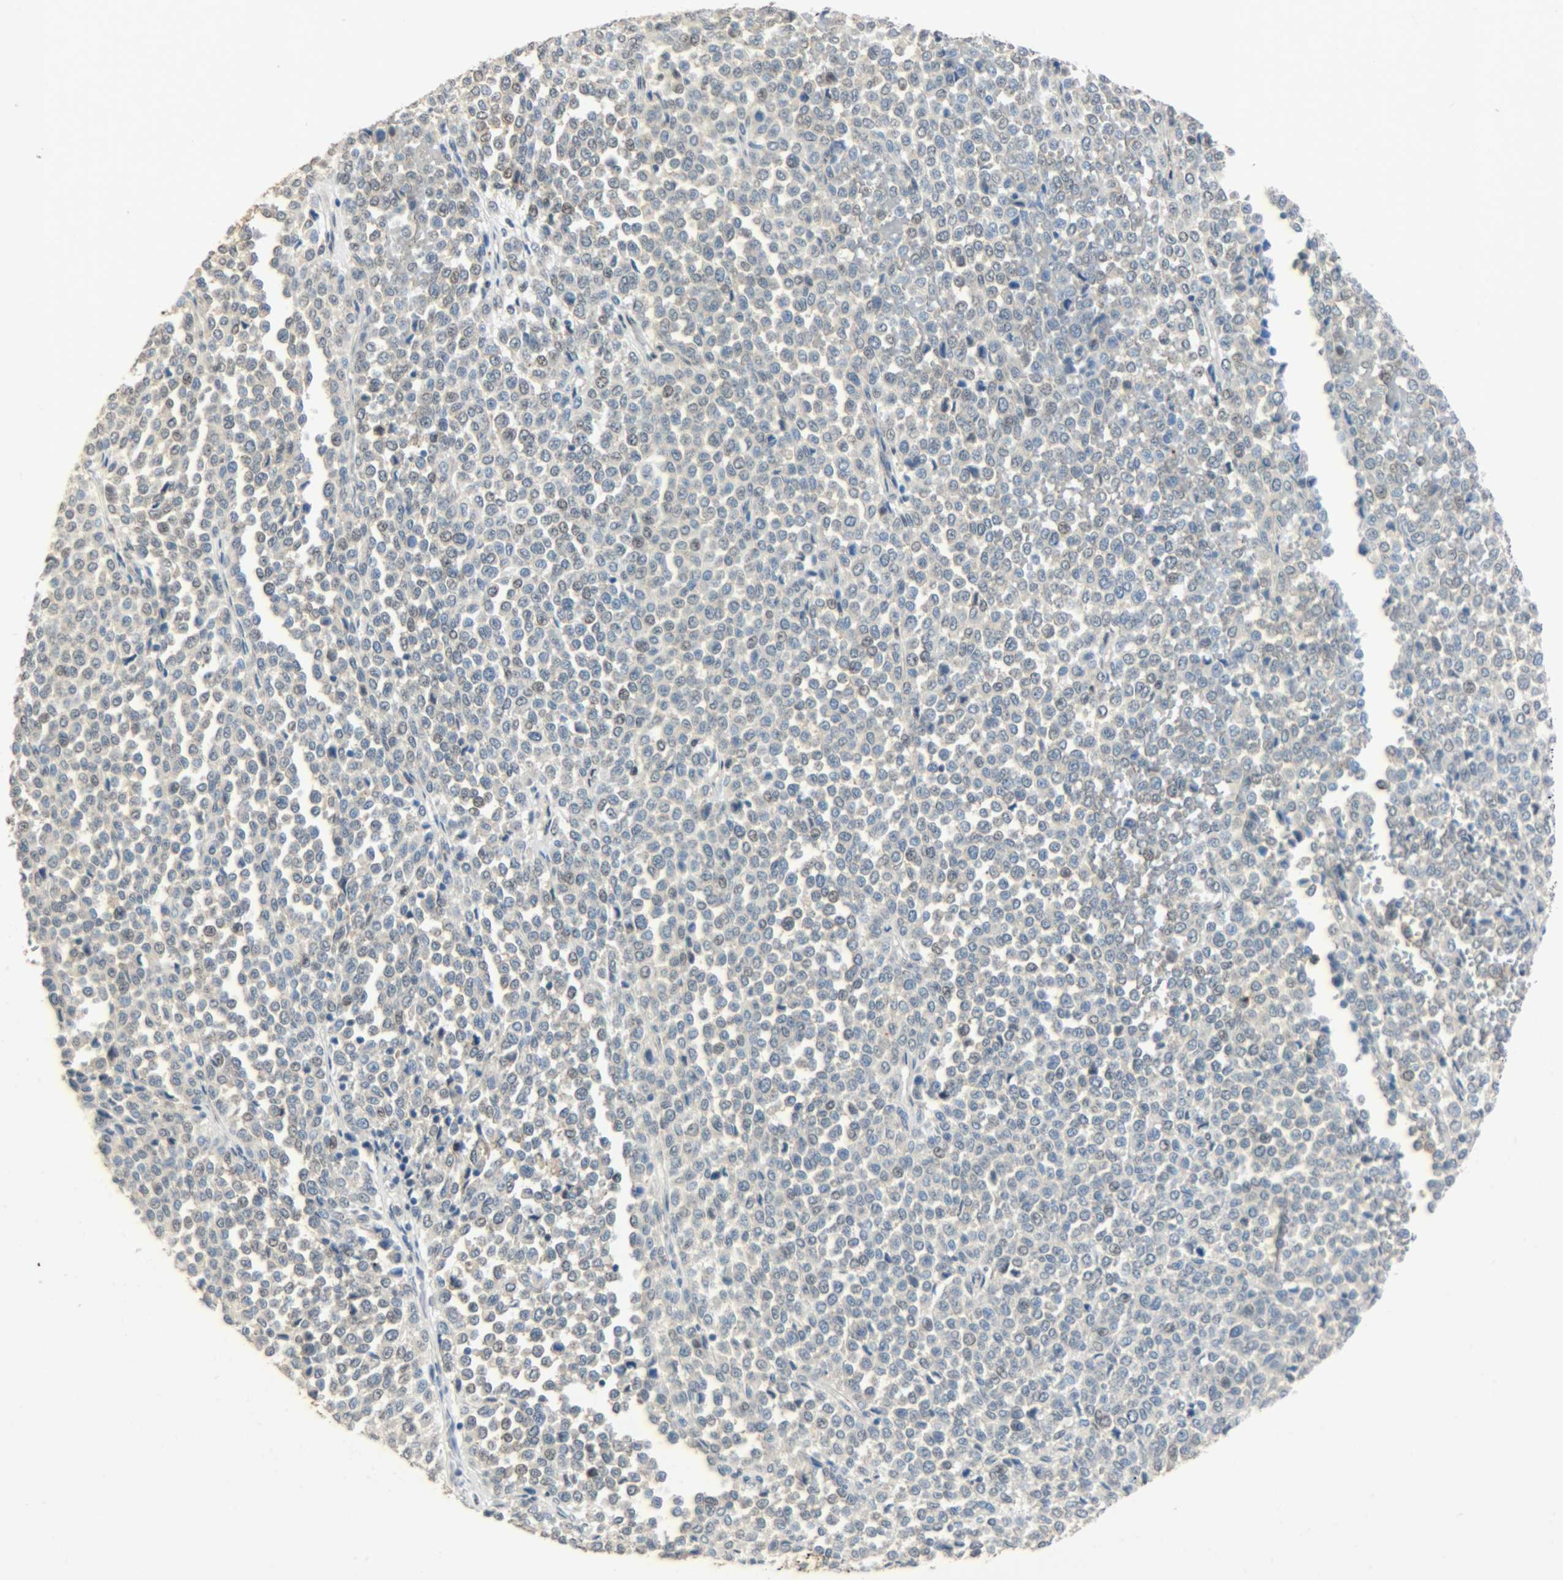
{"staining": {"intensity": "weak", "quantity": "25%-75%", "location": "cytoplasmic/membranous"}, "tissue": "melanoma", "cell_type": "Tumor cells", "image_type": "cancer", "snomed": [{"axis": "morphology", "description": "Malignant melanoma, Metastatic site"}, {"axis": "topography", "description": "Pancreas"}], "caption": "Tumor cells demonstrate low levels of weak cytoplasmic/membranous positivity in about 25%-75% of cells in human malignant melanoma (metastatic site).", "gene": "GIT2", "patient": {"sex": "female", "age": 30}}